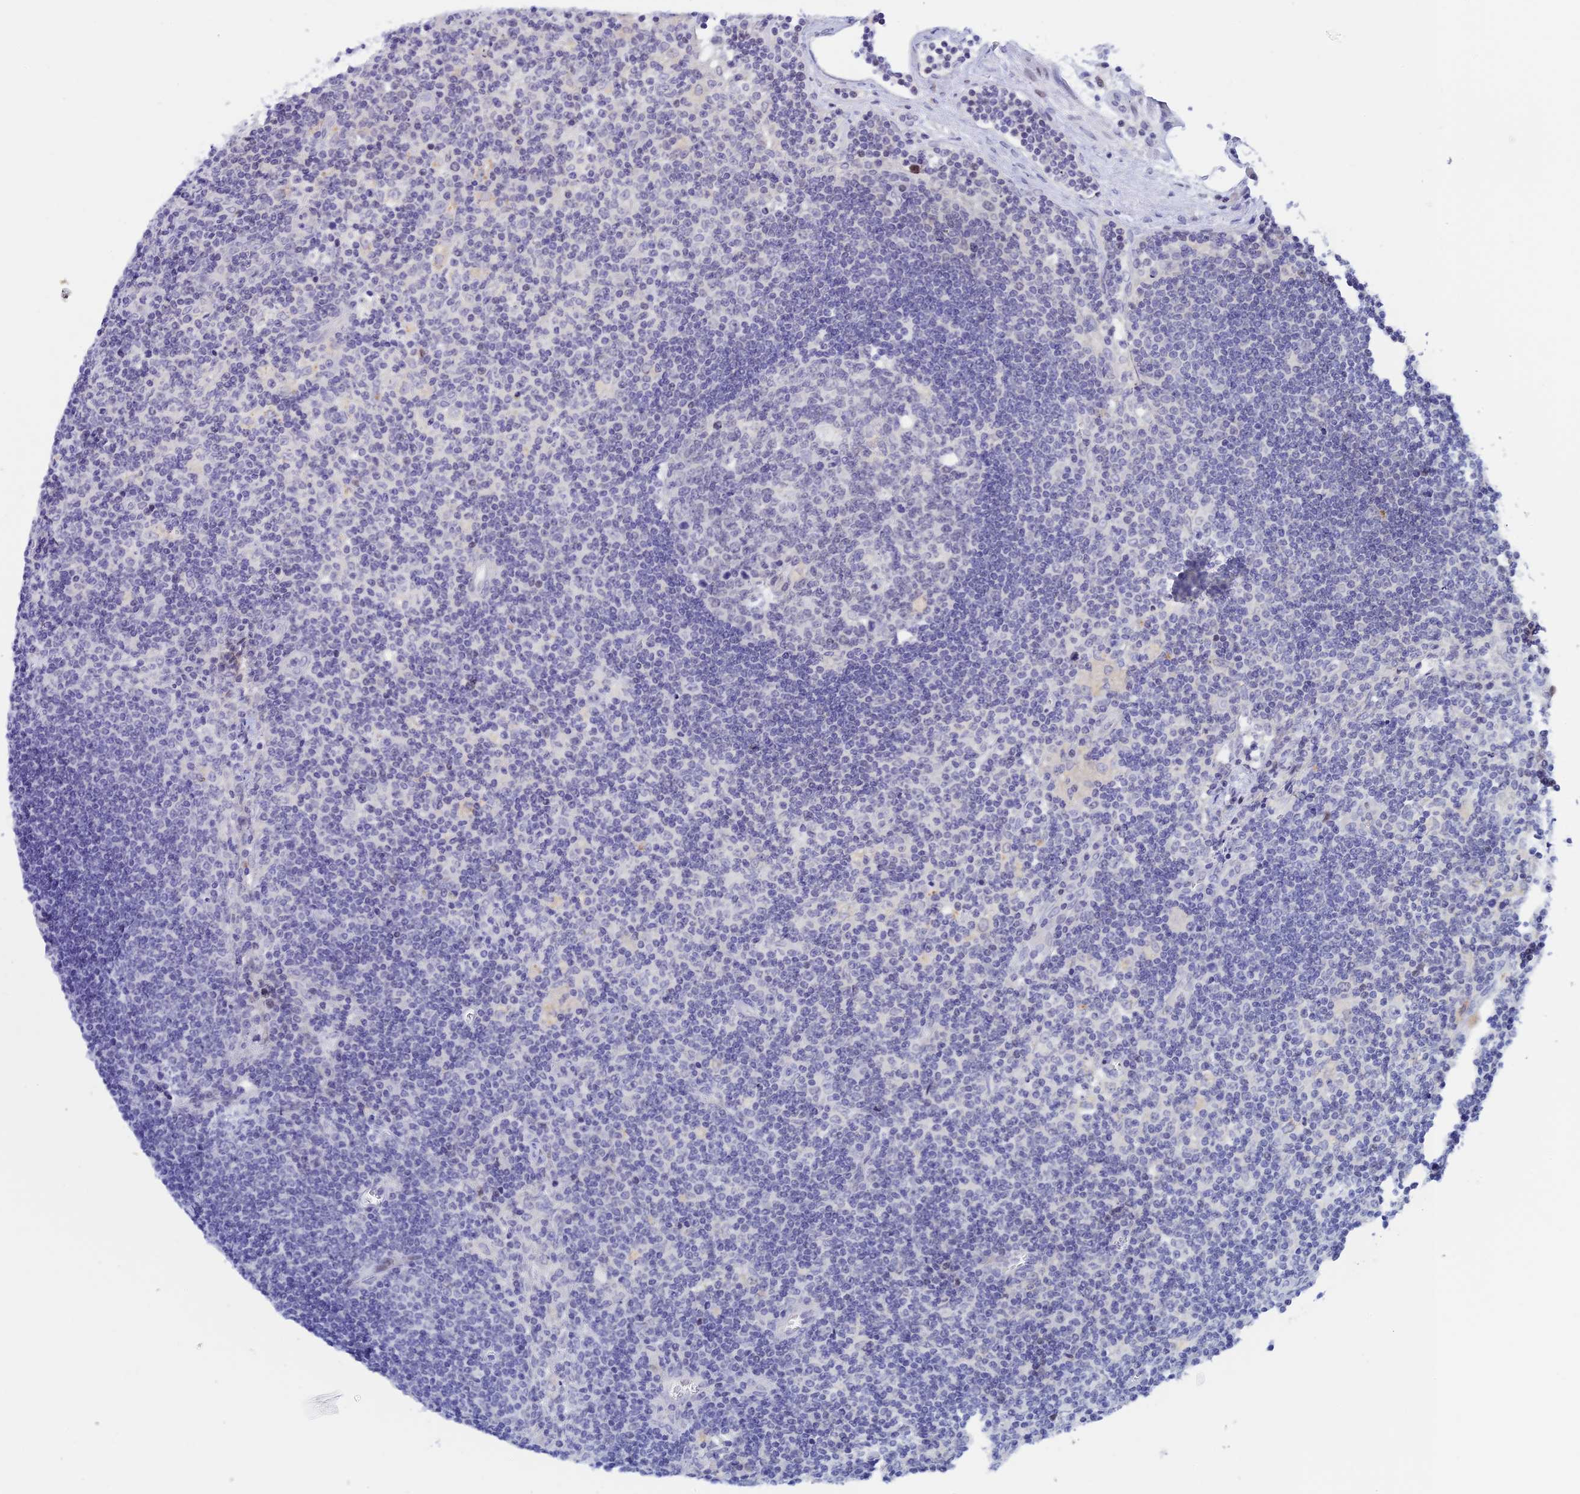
{"staining": {"intensity": "negative", "quantity": "none", "location": "none"}, "tissue": "lymph node", "cell_type": "Germinal center cells", "image_type": "normal", "snomed": [{"axis": "morphology", "description": "Normal tissue, NOS"}, {"axis": "topography", "description": "Lymph node"}], "caption": "The micrograph shows no significant staining in germinal center cells of lymph node.", "gene": "RASGEF1B", "patient": {"sex": "male", "age": 58}}